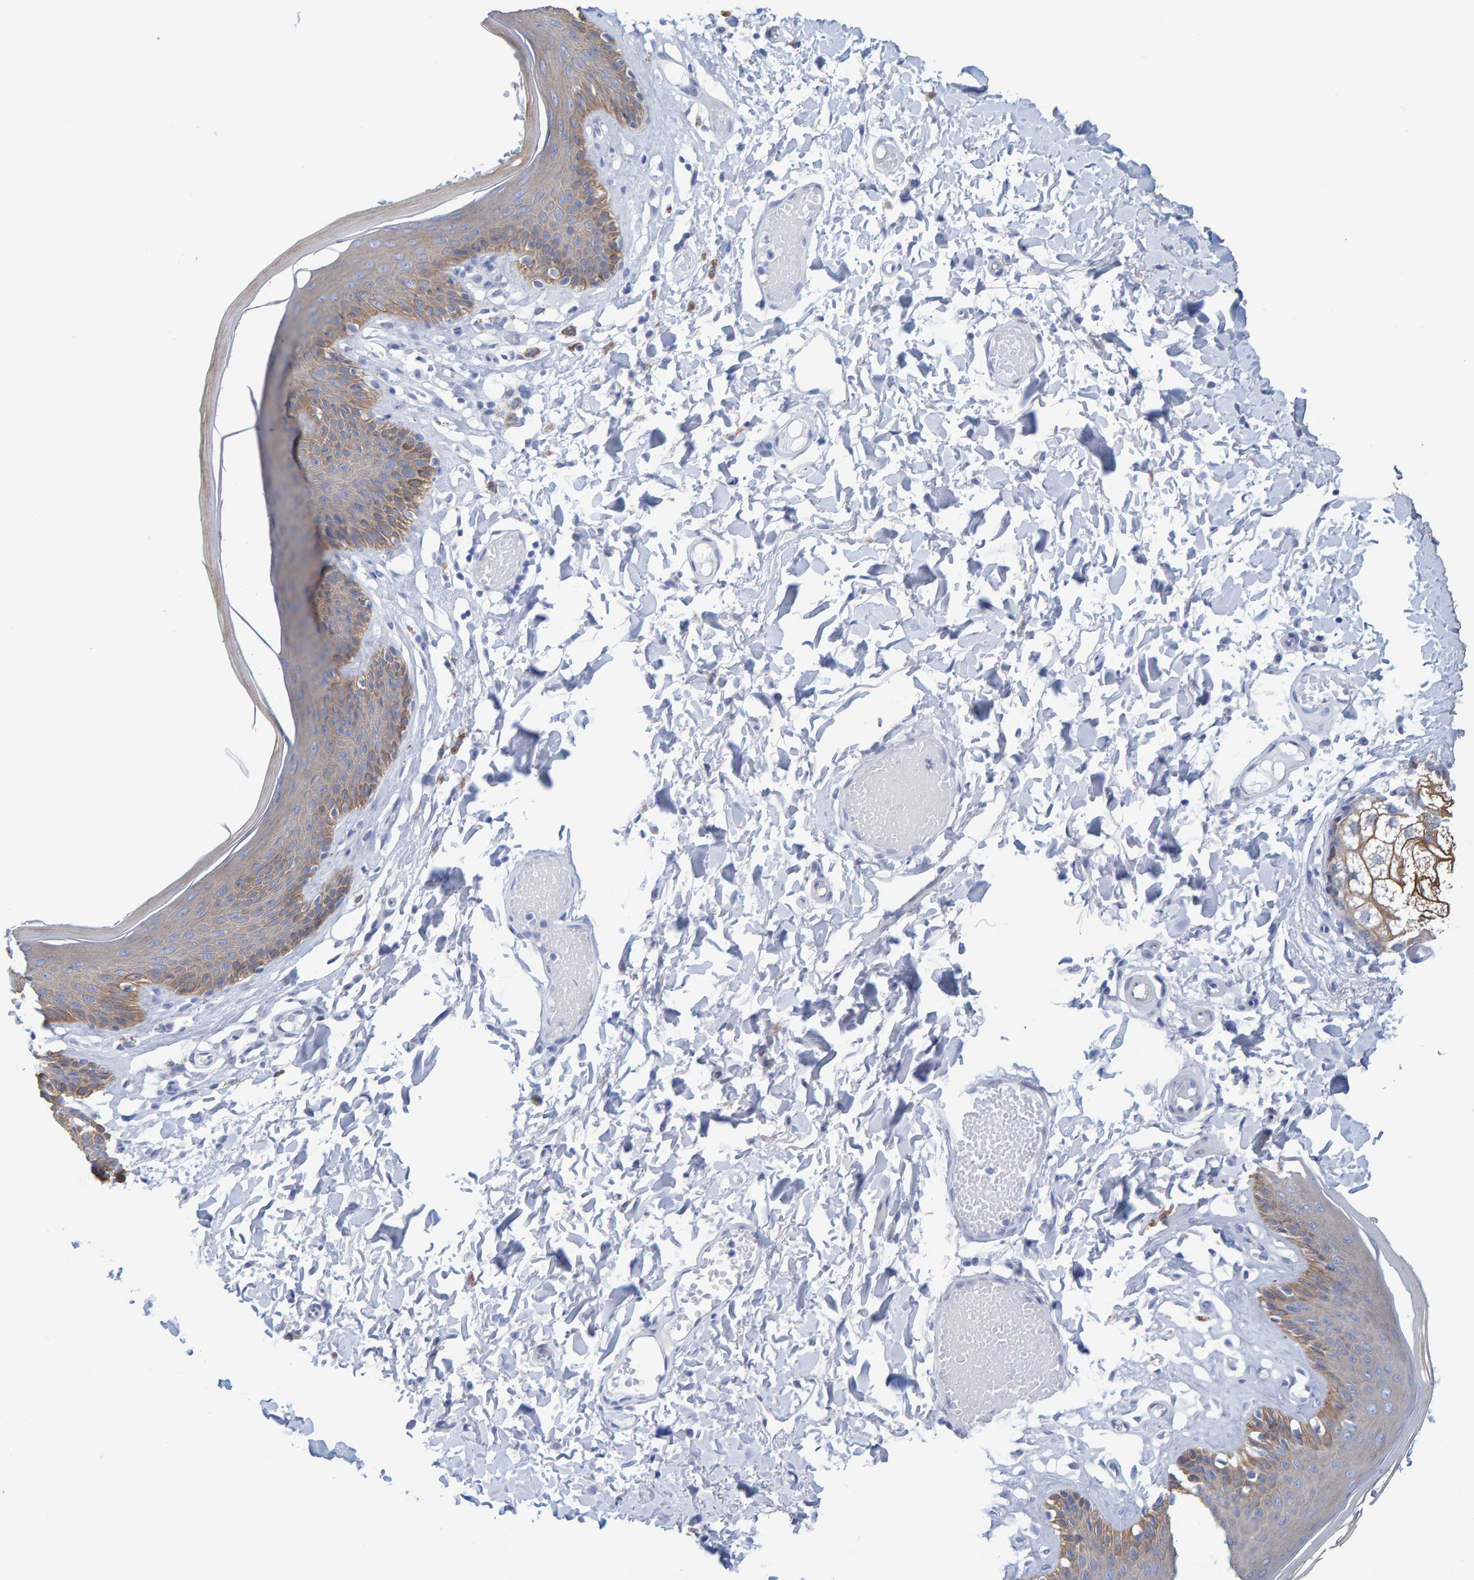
{"staining": {"intensity": "moderate", "quantity": "25%-75%", "location": "cytoplasmic/membranous"}, "tissue": "skin", "cell_type": "Epidermal cells", "image_type": "normal", "snomed": [{"axis": "morphology", "description": "Normal tissue, NOS"}, {"axis": "topography", "description": "Vulva"}], "caption": "IHC of unremarkable human skin displays medium levels of moderate cytoplasmic/membranous staining in approximately 25%-75% of epidermal cells.", "gene": "JAKMIP3", "patient": {"sex": "female", "age": 73}}